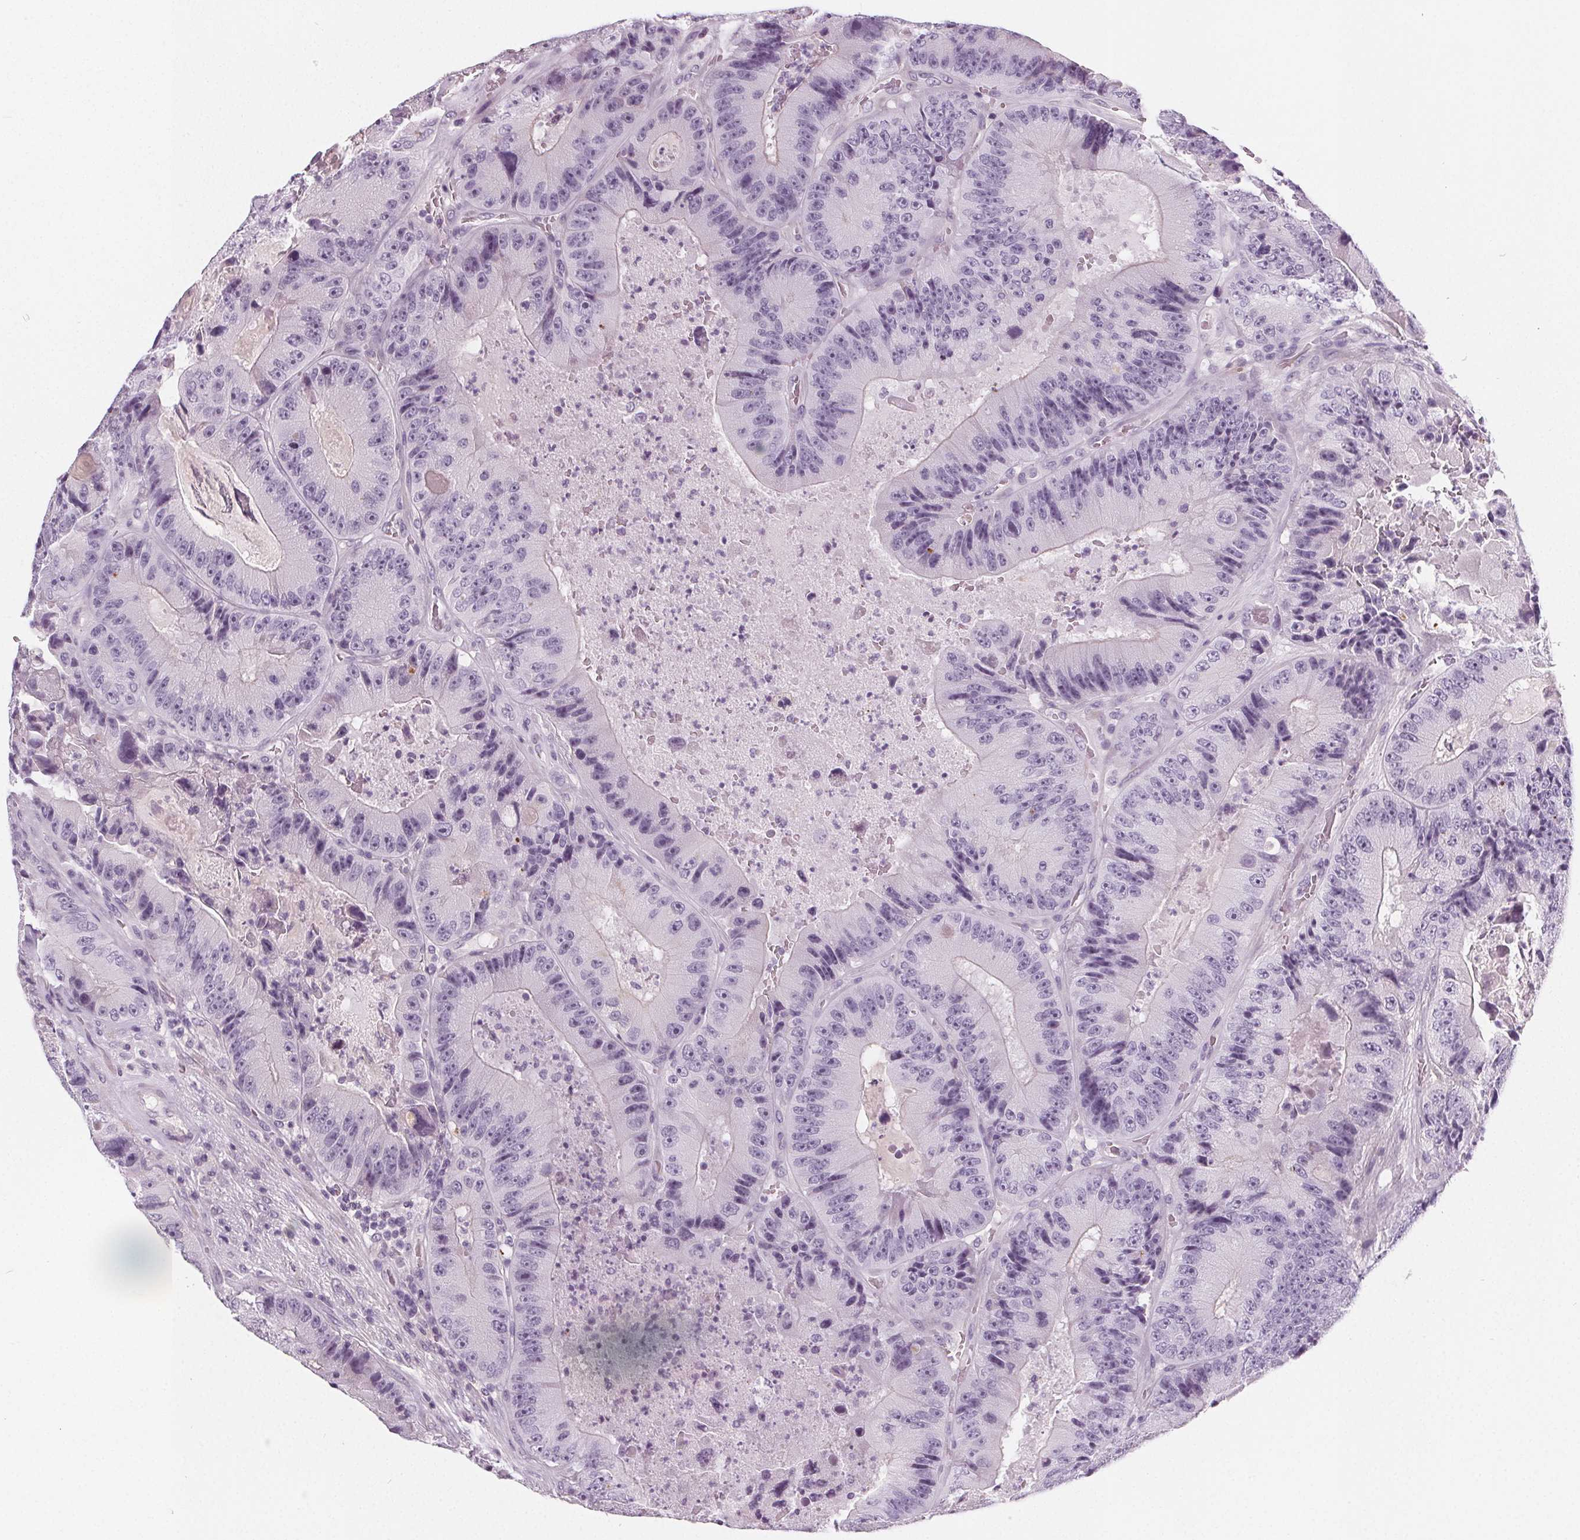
{"staining": {"intensity": "negative", "quantity": "none", "location": "none"}, "tissue": "colorectal cancer", "cell_type": "Tumor cells", "image_type": "cancer", "snomed": [{"axis": "morphology", "description": "Adenocarcinoma, NOS"}, {"axis": "topography", "description": "Colon"}], "caption": "Protein analysis of colorectal cancer (adenocarcinoma) displays no significant expression in tumor cells.", "gene": "SLC5A12", "patient": {"sex": "female", "age": 86}}